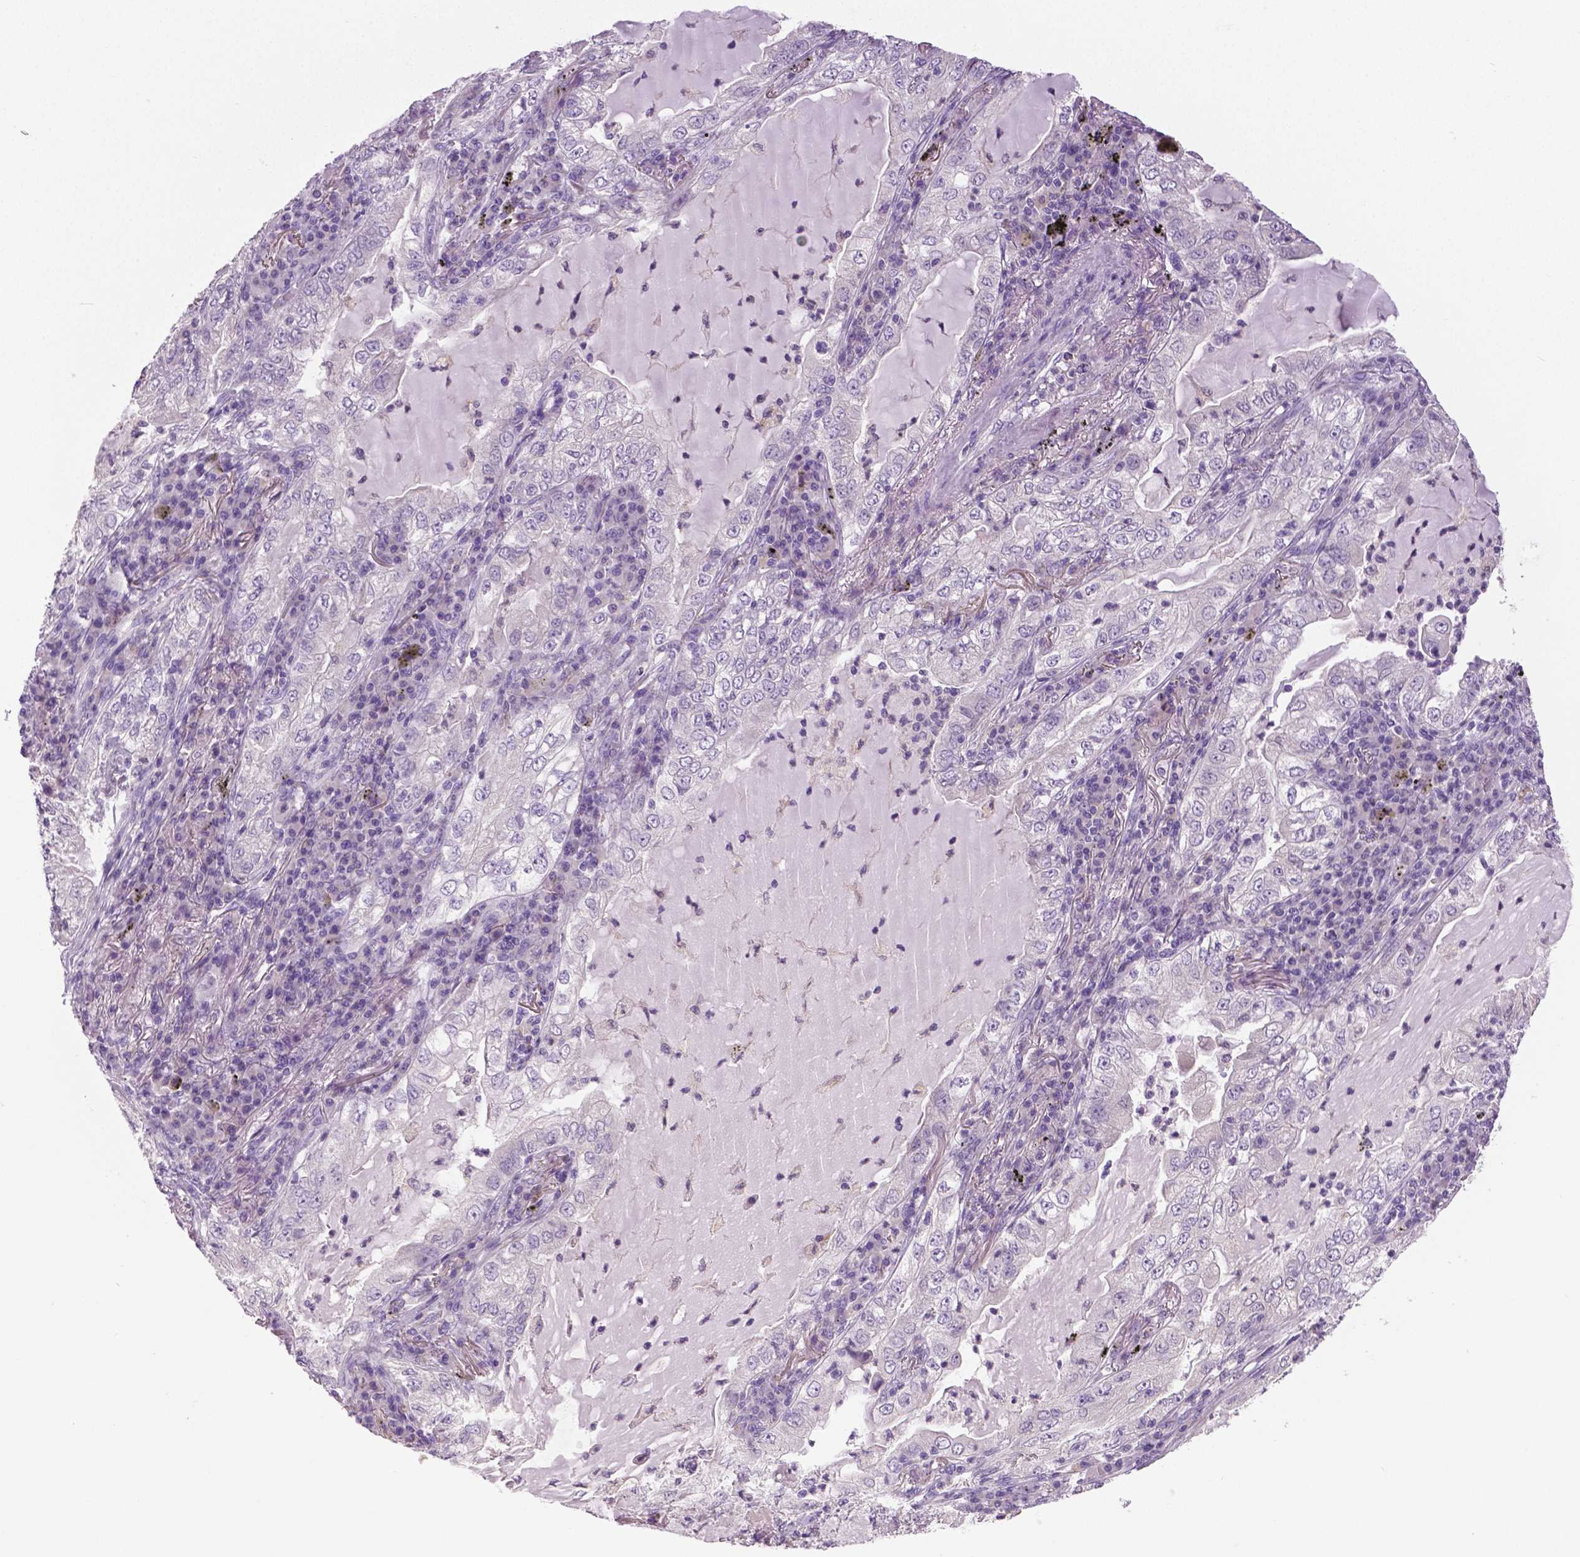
{"staining": {"intensity": "negative", "quantity": "none", "location": "none"}, "tissue": "lung cancer", "cell_type": "Tumor cells", "image_type": "cancer", "snomed": [{"axis": "morphology", "description": "Adenocarcinoma, NOS"}, {"axis": "topography", "description": "Lung"}], "caption": "Human adenocarcinoma (lung) stained for a protein using immunohistochemistry exhibits no expression in tumor cells.", "gene": "DNAH12", "patient": {"sex": "female", "age": 73}}